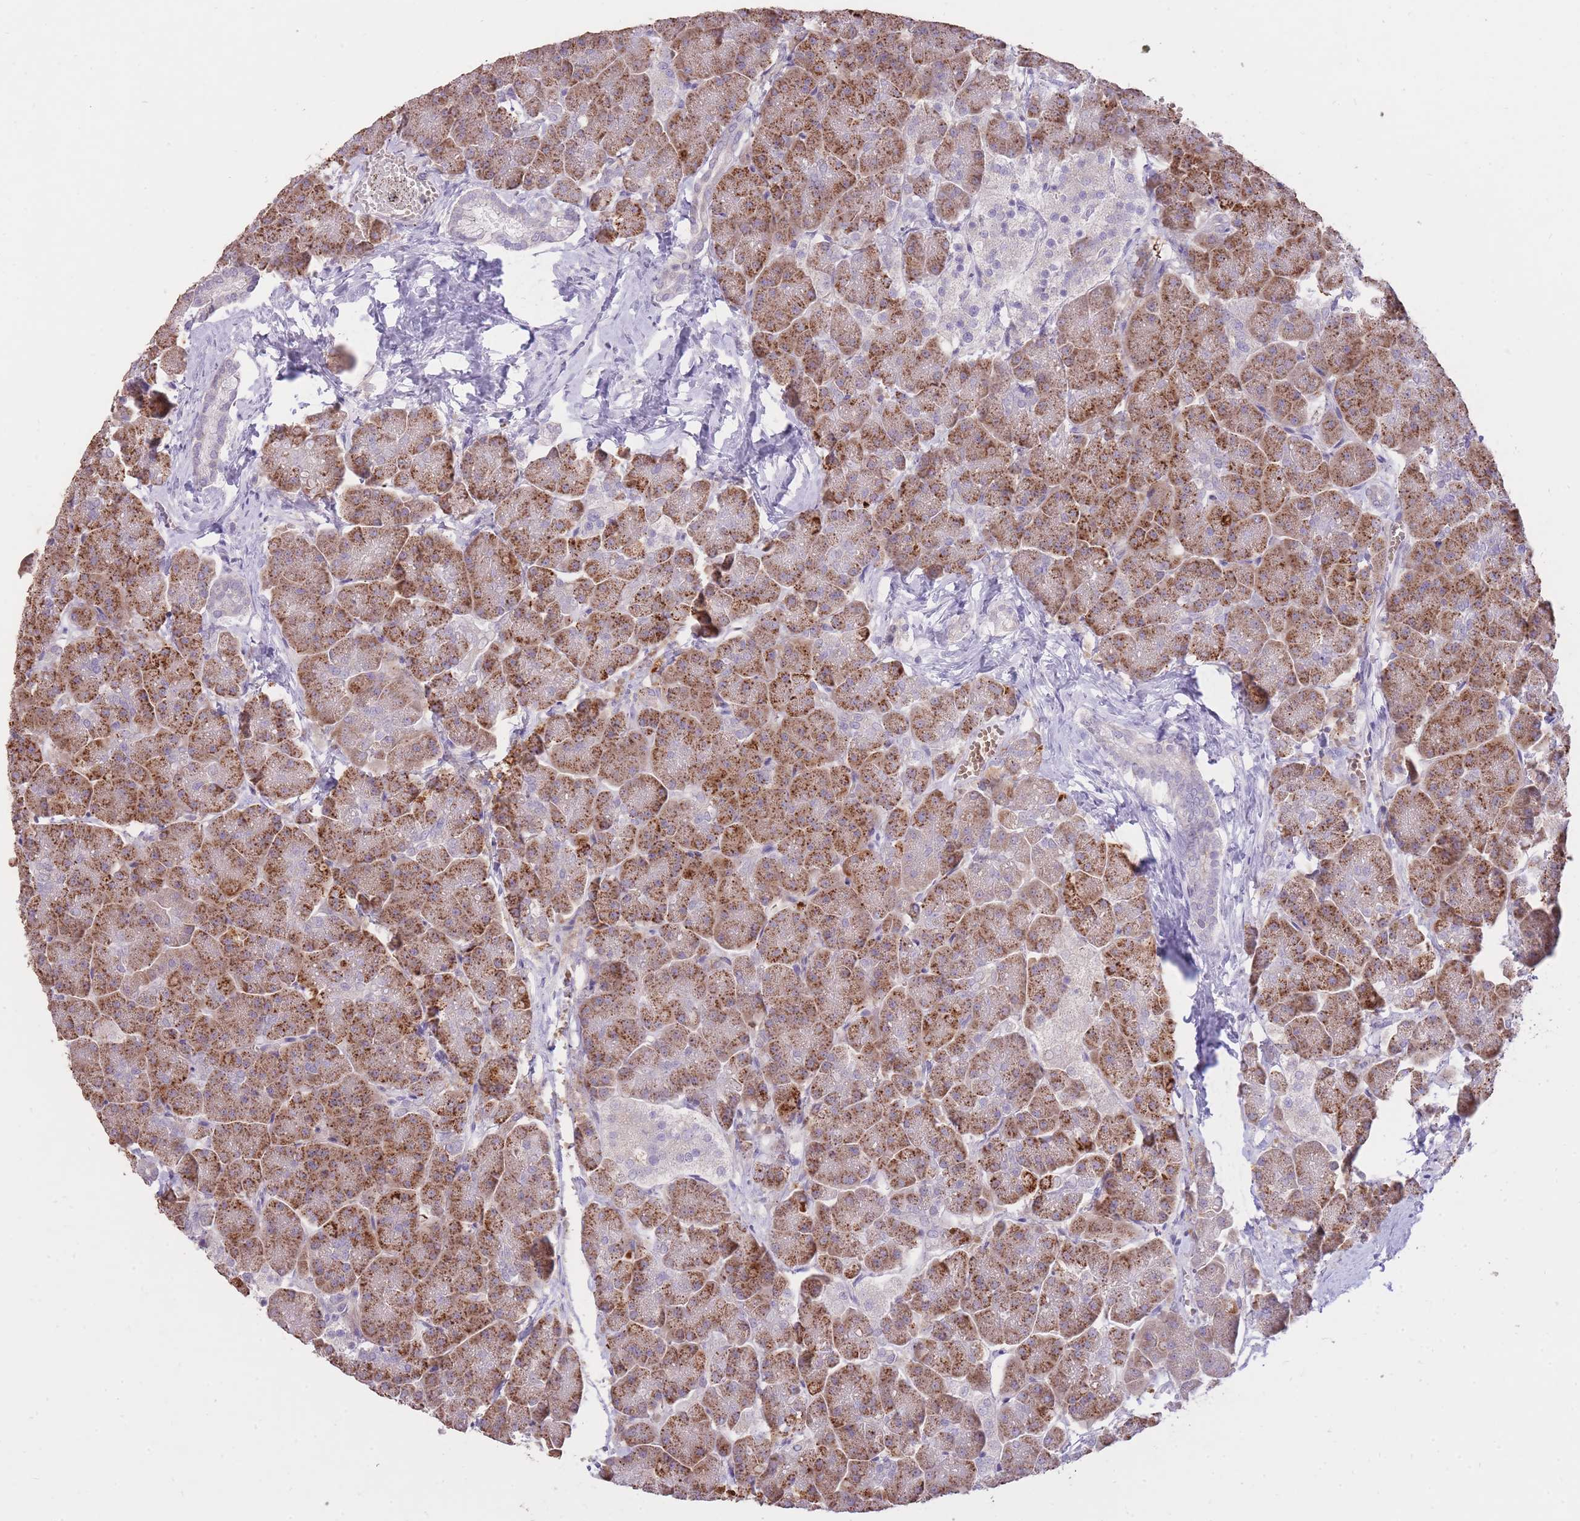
{"staining": {"intensity": "moderate", "quantity": ">75%", "location": "cytoplasmic/membranous"}, "tissue": "pancreas", "cell_type": "Exocrine glandular cells", "image_type": "normal", "snomed": [{"axis": "morphology", "description": "Normal tissue, NOS"}, {"axis": "topography", "description": "Pancreas"}, {"axis": "topography", "description": "Peripheral nerve tissue"}], "caption": "DAB (3,3'-diaminobenzidine) immunohistochemical staining of benign human pancreas displays moderate cytoplasmic/membranous protein staining in approximately >75% of exocrine glandular cells.", "gene": "FRG2B", "patient": {"sex": "male", "age": 54}}